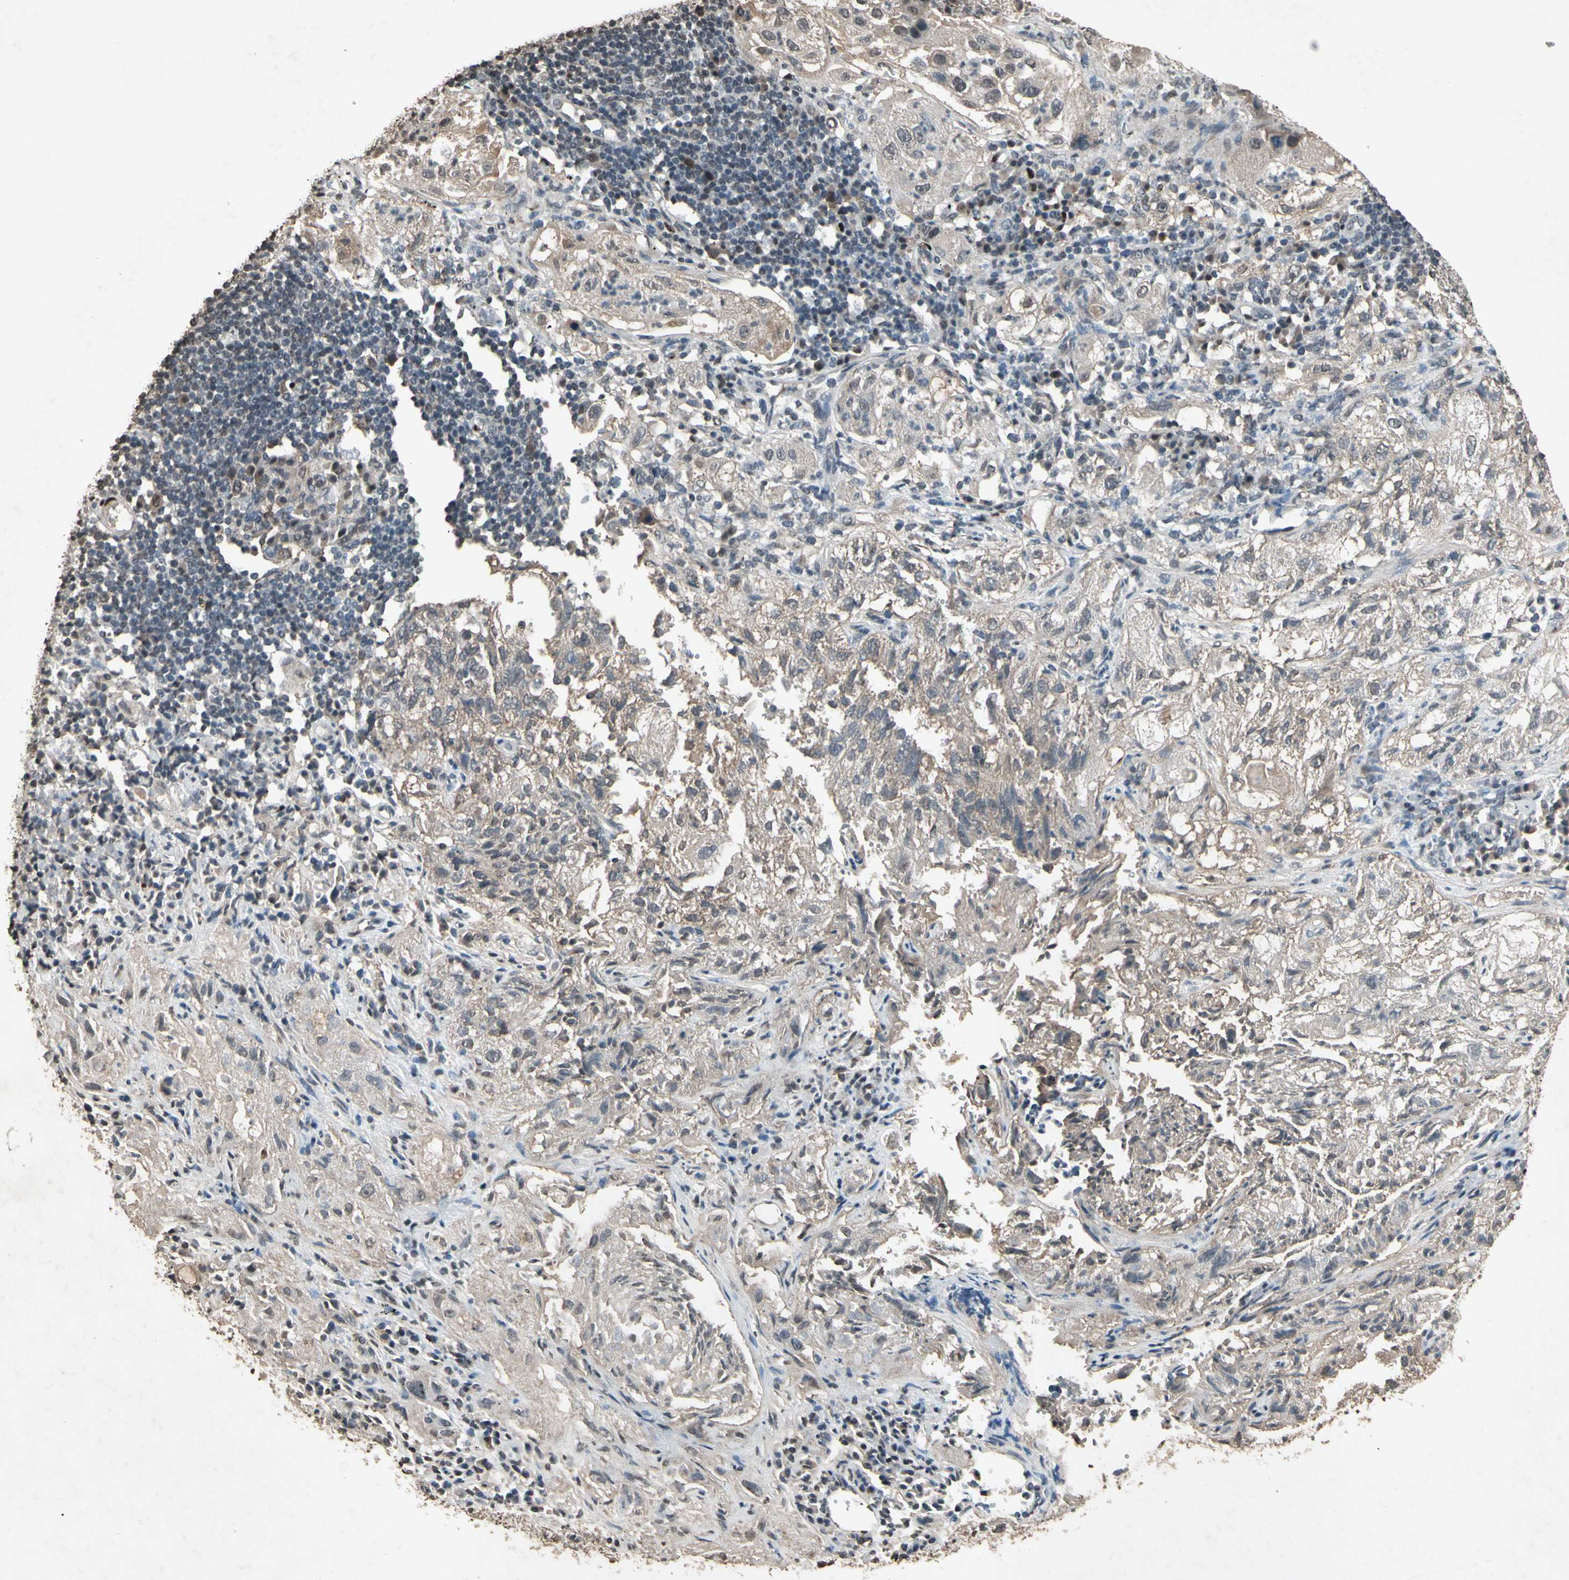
{"staining": {"intensity": "weak", "quantity": "25%-75%", "location": "cytoplasmic/membranous,nuclear"}, "tissue": "lung cancer", "cell_type": "Tumor cells", "image_type": "cancer", "snomed": [{"axis": "morphology", "description": "Inflammation, NOS"}, {"axis": "morphology", "description": "Squamous cell carcinoma, NOS"}, {"axis": "topography", "description": "Lymph node"}, {"axis": "topography", "description": "Soft tissue"}, {"axis": "topography", "description": "Lung"}], "caption": "Immunohistochemistry (IHC) histopathology image of human lung squamous cell carcinoma stained for a protein (brown), which displays low levels of weak cytoplasmic/membranous and nuclear expression in approximately 25%-75% of tumor cells.", "gene": "TBX2", "patient": {"sex": "male", "age": 66}}